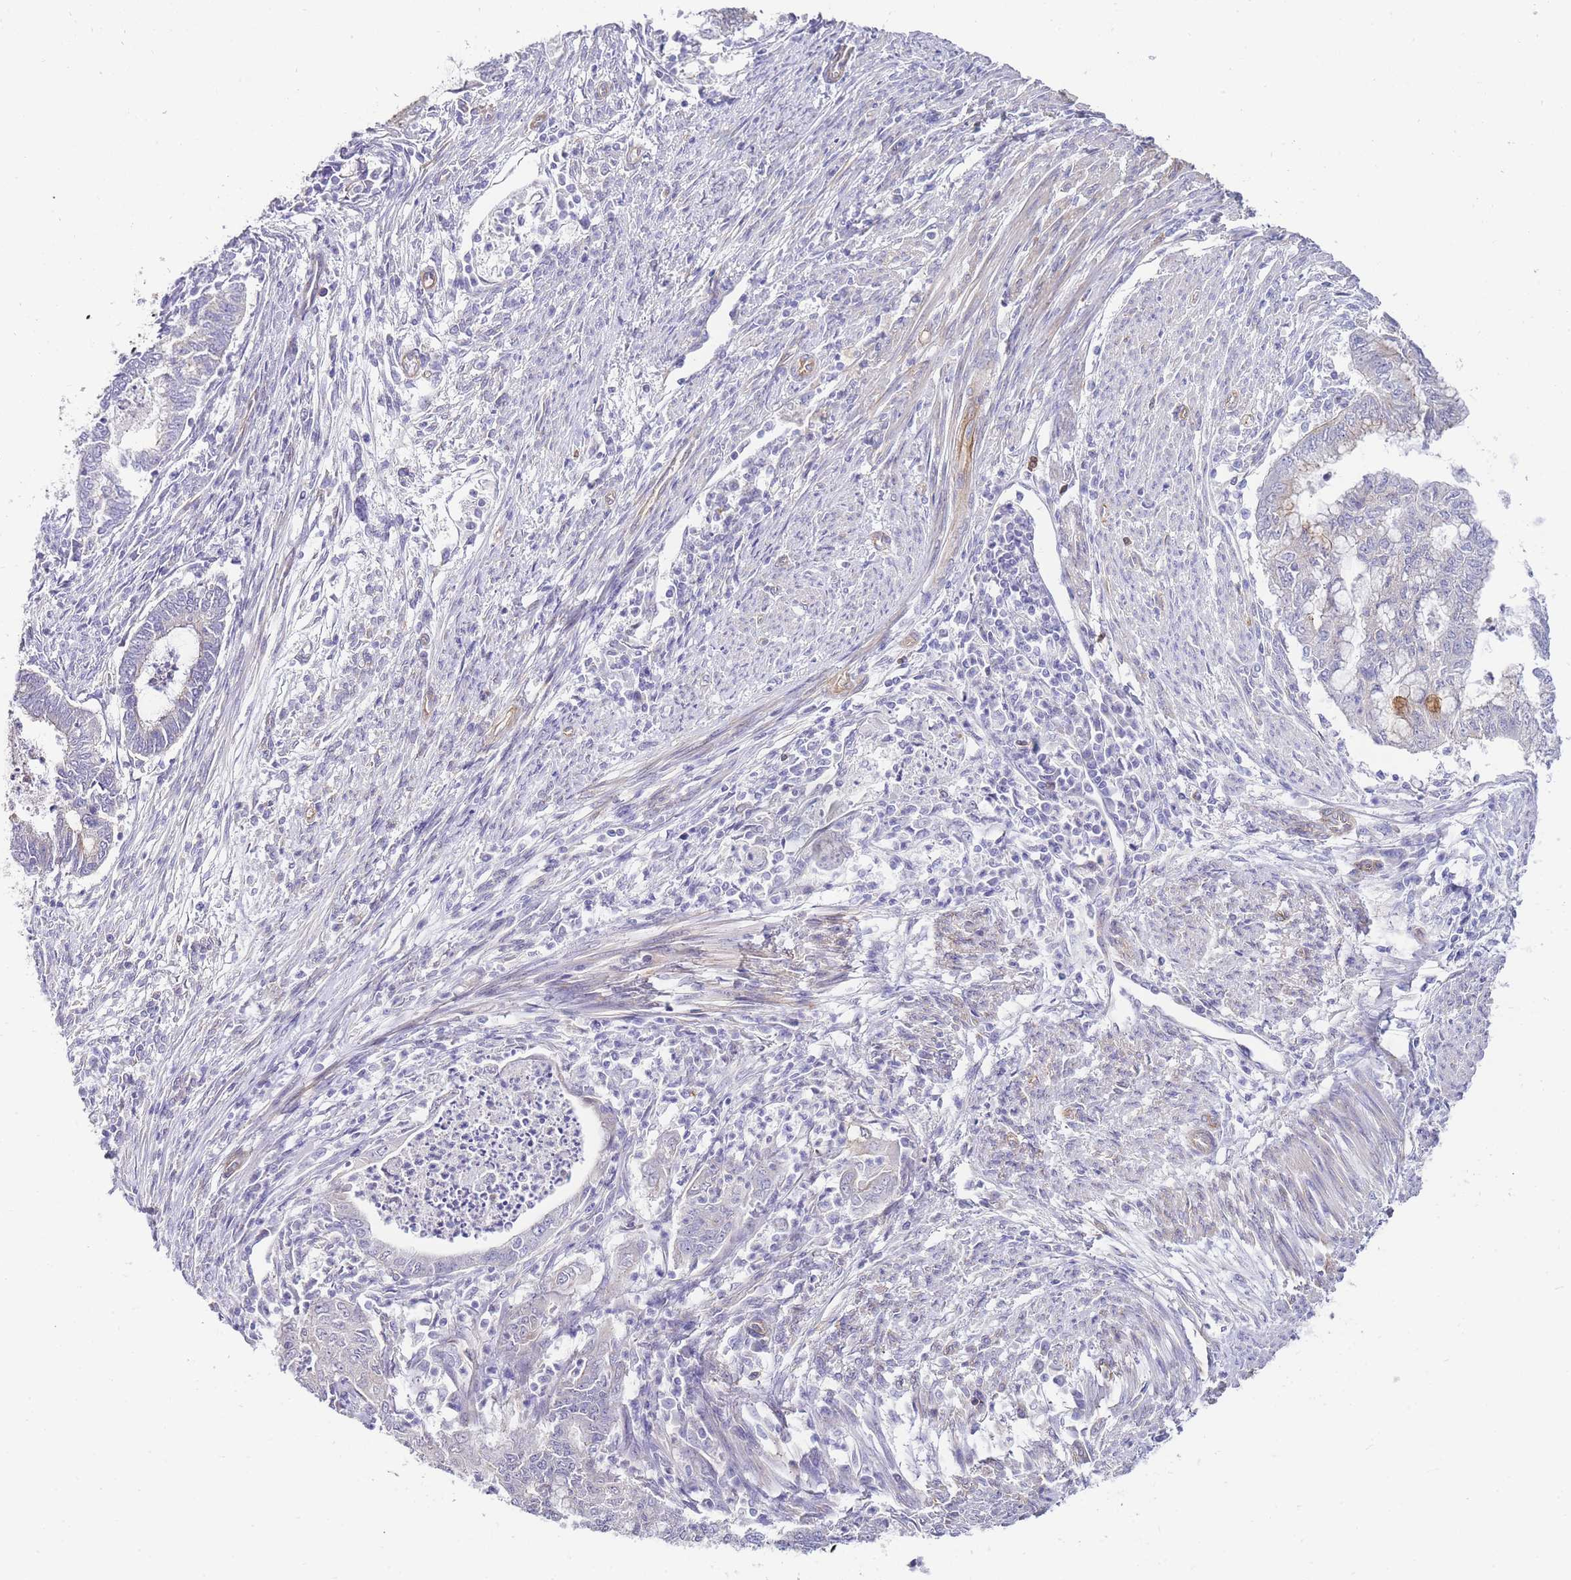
{"staining": {"intensity": "negative", "quantity": "none", "location": "none"}, "tissue": "endometrial cancer", "cell_type": "Tumor cells", "image_type": "cancer", "snomed": [{"axis": "morphology", "description": "Adenocarcinoma, NOS"}, {"axis": "topography", "description": "Endometrium"}], "caption": "High power microscopy photomicrograph of an immunohistochemistry image of endometrial adenocarcinoma, revealing no significant positivity in tumor cells.", "gene": "PDCD7", "patient": {"sex": "female", "age": 79}}